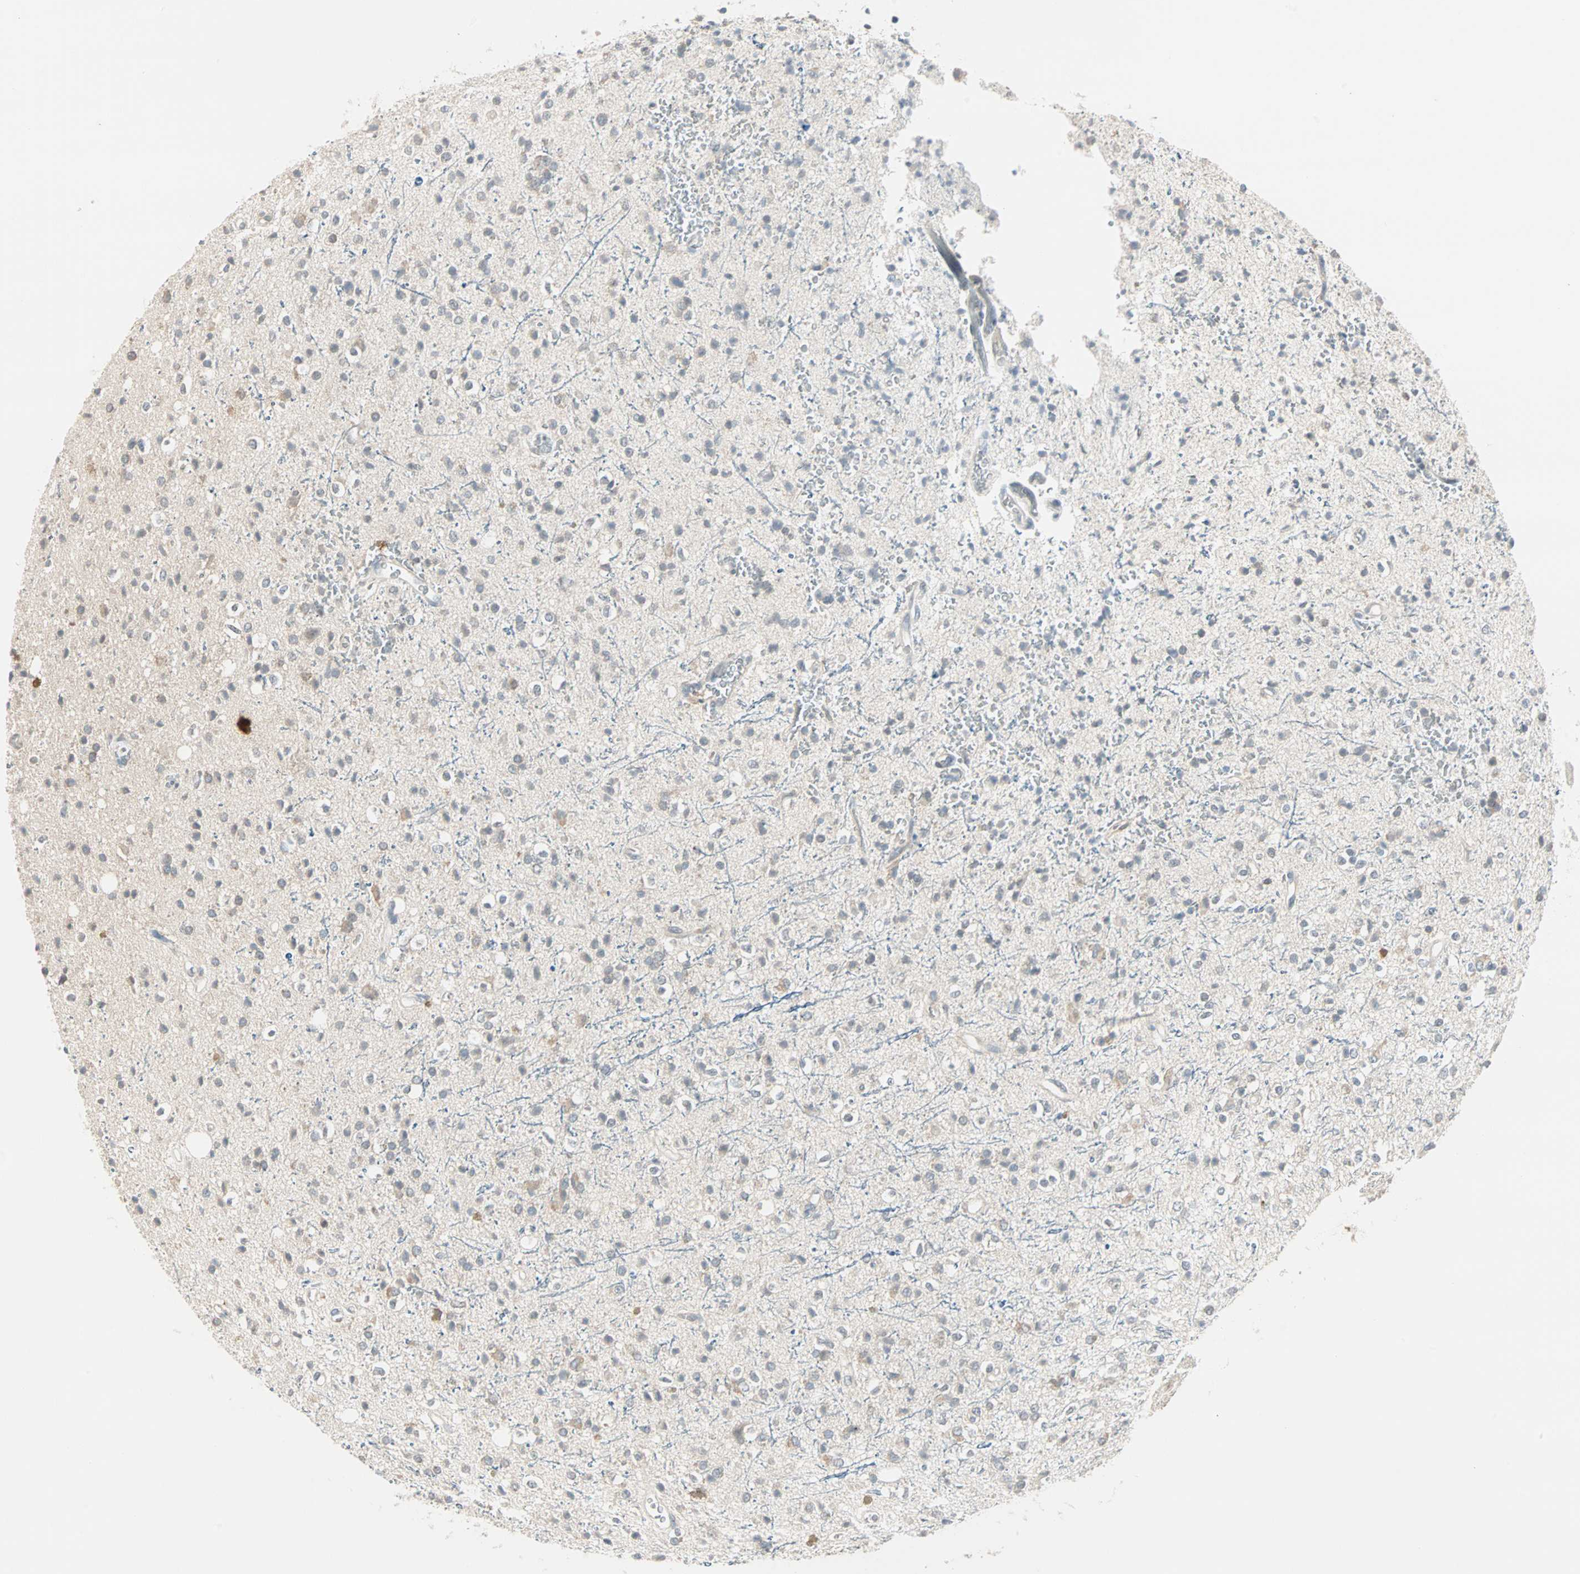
{"staining": {"intensity": "moderate", "quantity": "25%-75%", "location": "cytoplasmic/membranous"}, "tissue": "glioma", "cell_type": "Tumor cells", "image_type": "cancer", "snomed": [{"axis": "morphology", "description": "Glioma, malignant, High grade"}, {"axis": "topography", "description": "Brain"}], "caption": "The histopathology image displays immunohistochemical staining of glioma. There is moderate cytoplasmic/membranous expression is identified in about 25%-75% of tumor cells. Using DAB (3,3'-diaminobenzidine) (brown) and hematoxylin (blue) stains, captured at high magnification using brightfield microscopy.", "gene": "ZFP36", "patient": {"sex": "male", "age": 47}}